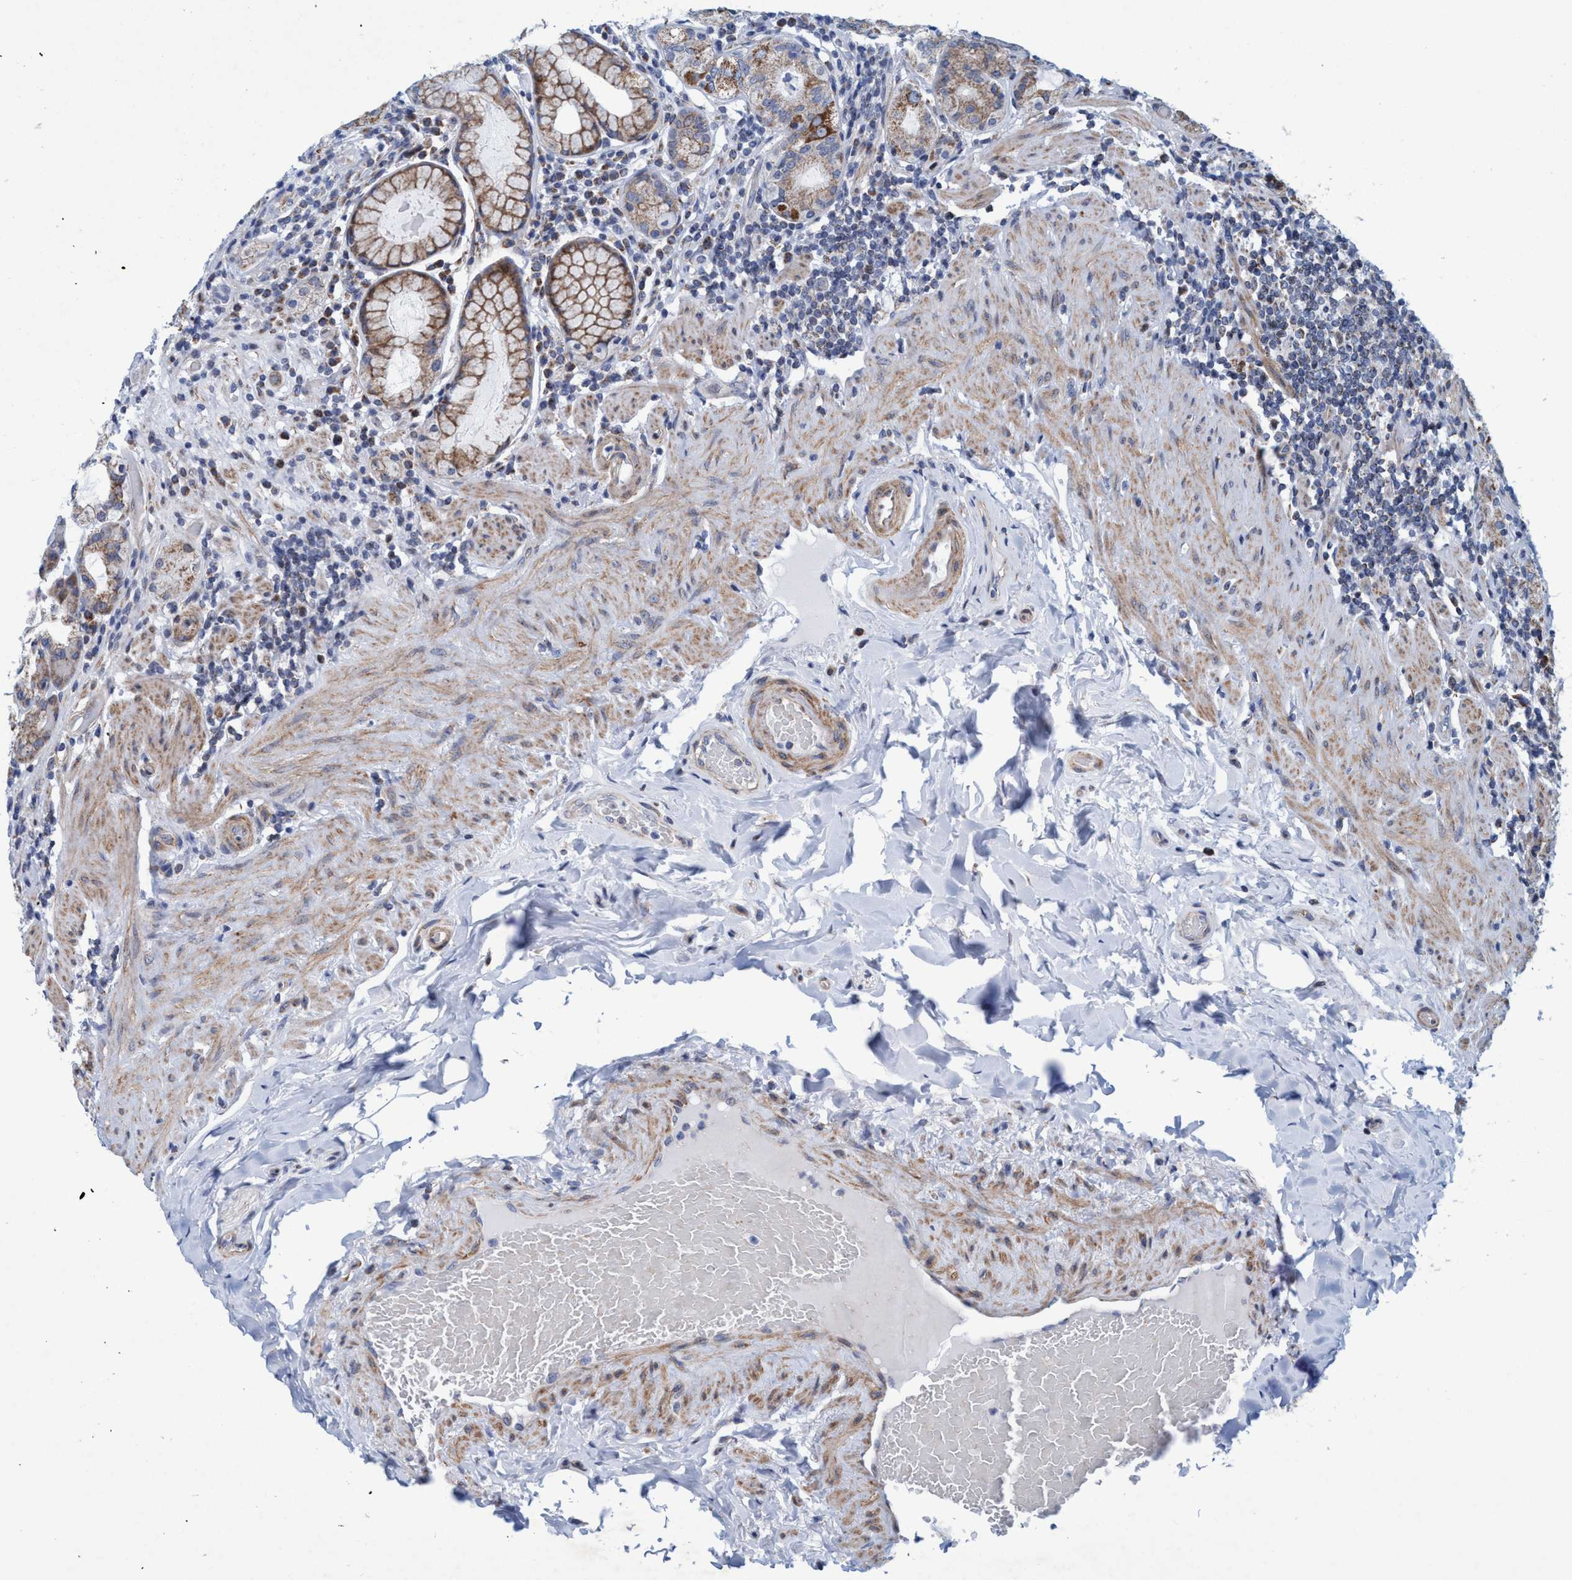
{"staining": {"intensity": "moderate", "quantity": ">75%", "location": "cytoplasmic/membranous"}, "tissue": "stomach", "cell_type": "Glandular cells", "image_type": "normal", "snomed": [{"axis": "morphology", "description": "Normal tissue, NOS"}, {"axis": "topography", "description": "Stomach, lower"}], "caption": "This micrograph shows immunohistochemistry staining of normal stomach, with medium moderate cytoplasmic/membranous staining in approximately >75% of glandular cells.", "gene": "POLR1F", "patient": {"sex": "female", "age": 76}}